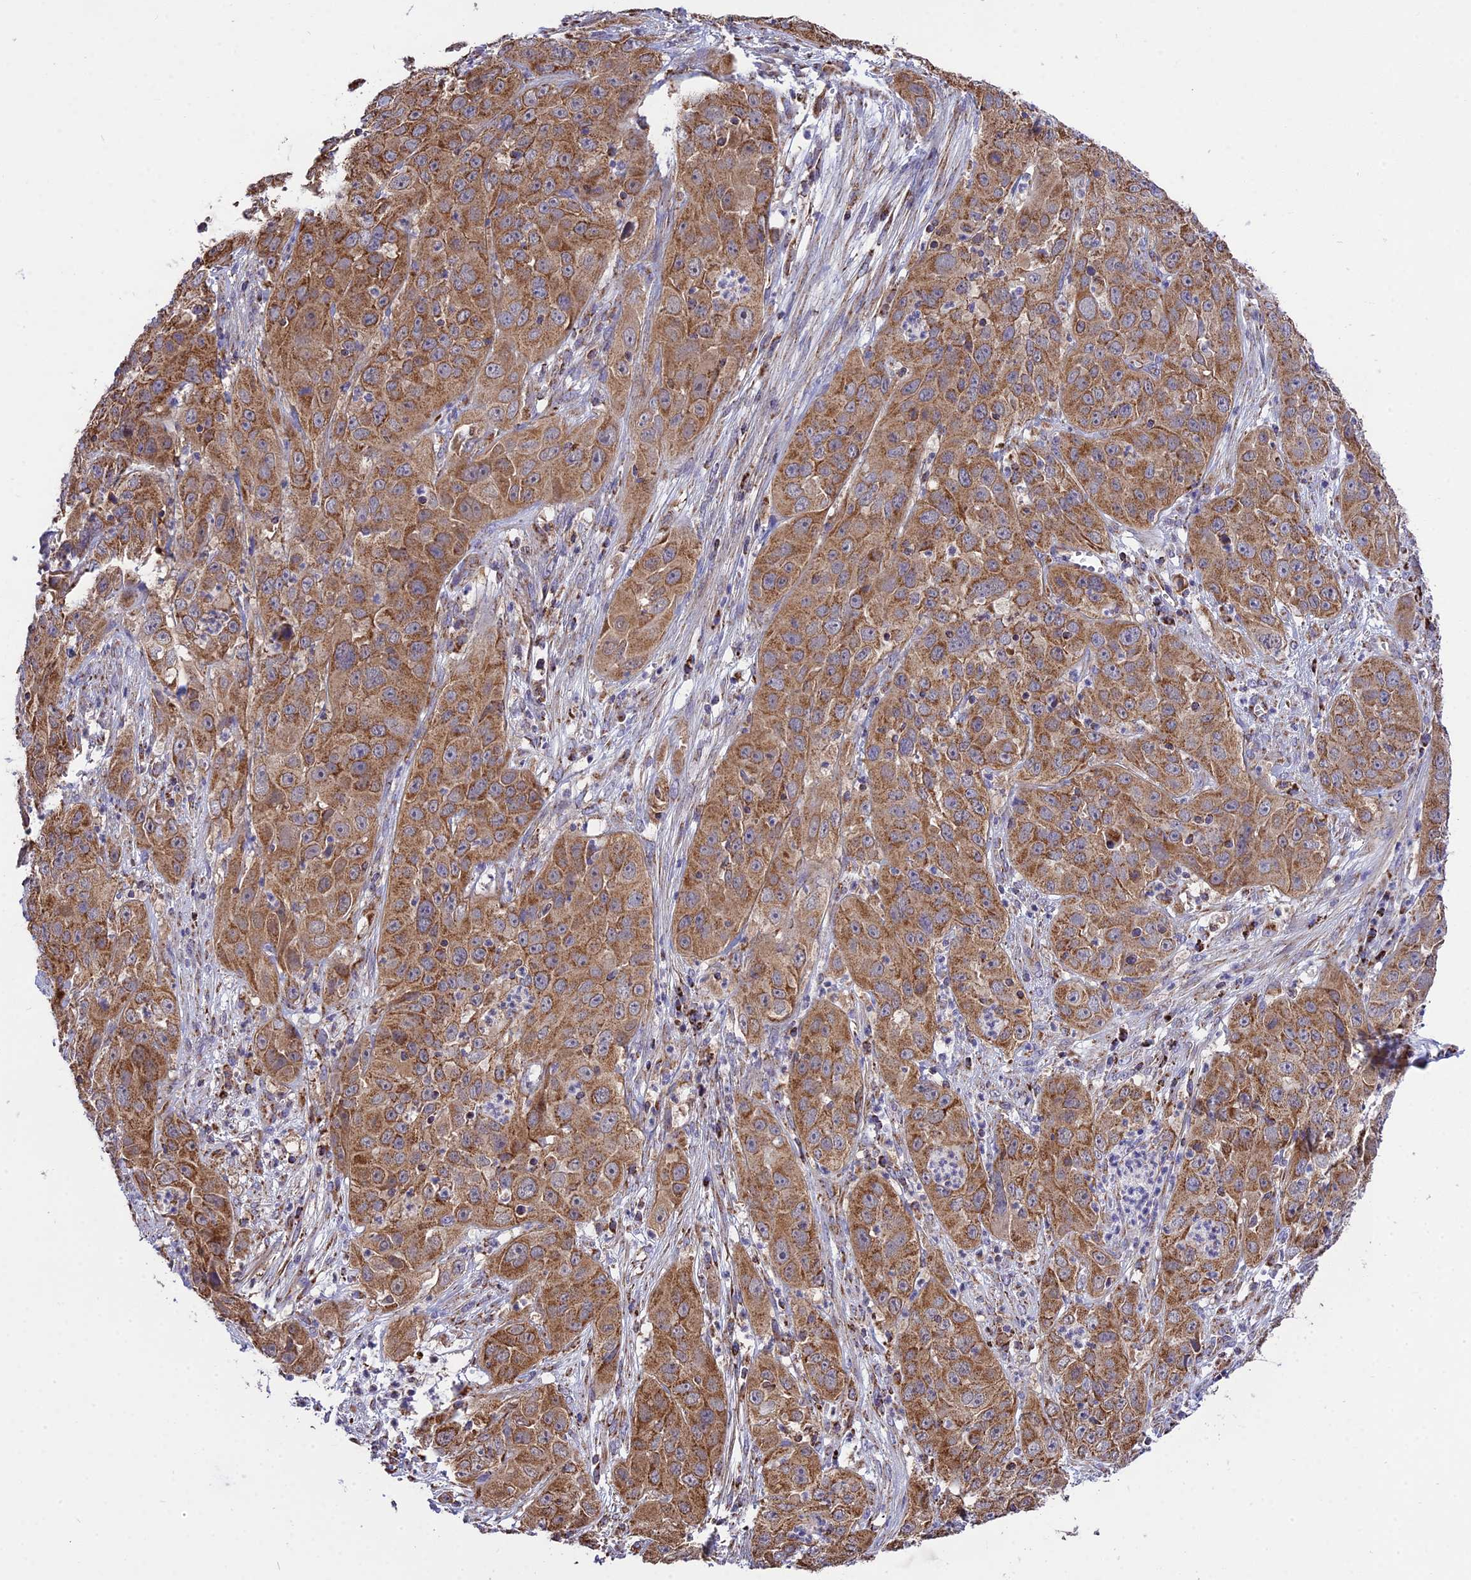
{"staining": {"intensity": "moderate", "quantity": ">75%", "location": "cytoplasmic/membranous"}, "tissue": "cervical cancer", "cell_type": "Tumor cells", "image_type": "cancer", "snomed": [{"axis": "morphology", "description": "Squamous cell carcinoma, NOS"}, {"axis": "topography", "description": "Cervix"}], "caption": "The histopathology image reveals a brown stain indicating the presence of a protein in the cytoplasmic/membranous of tumor cells in cervical cancer.", "gene": "TTC4", "patient": {"sex": "female", "age": 32}}